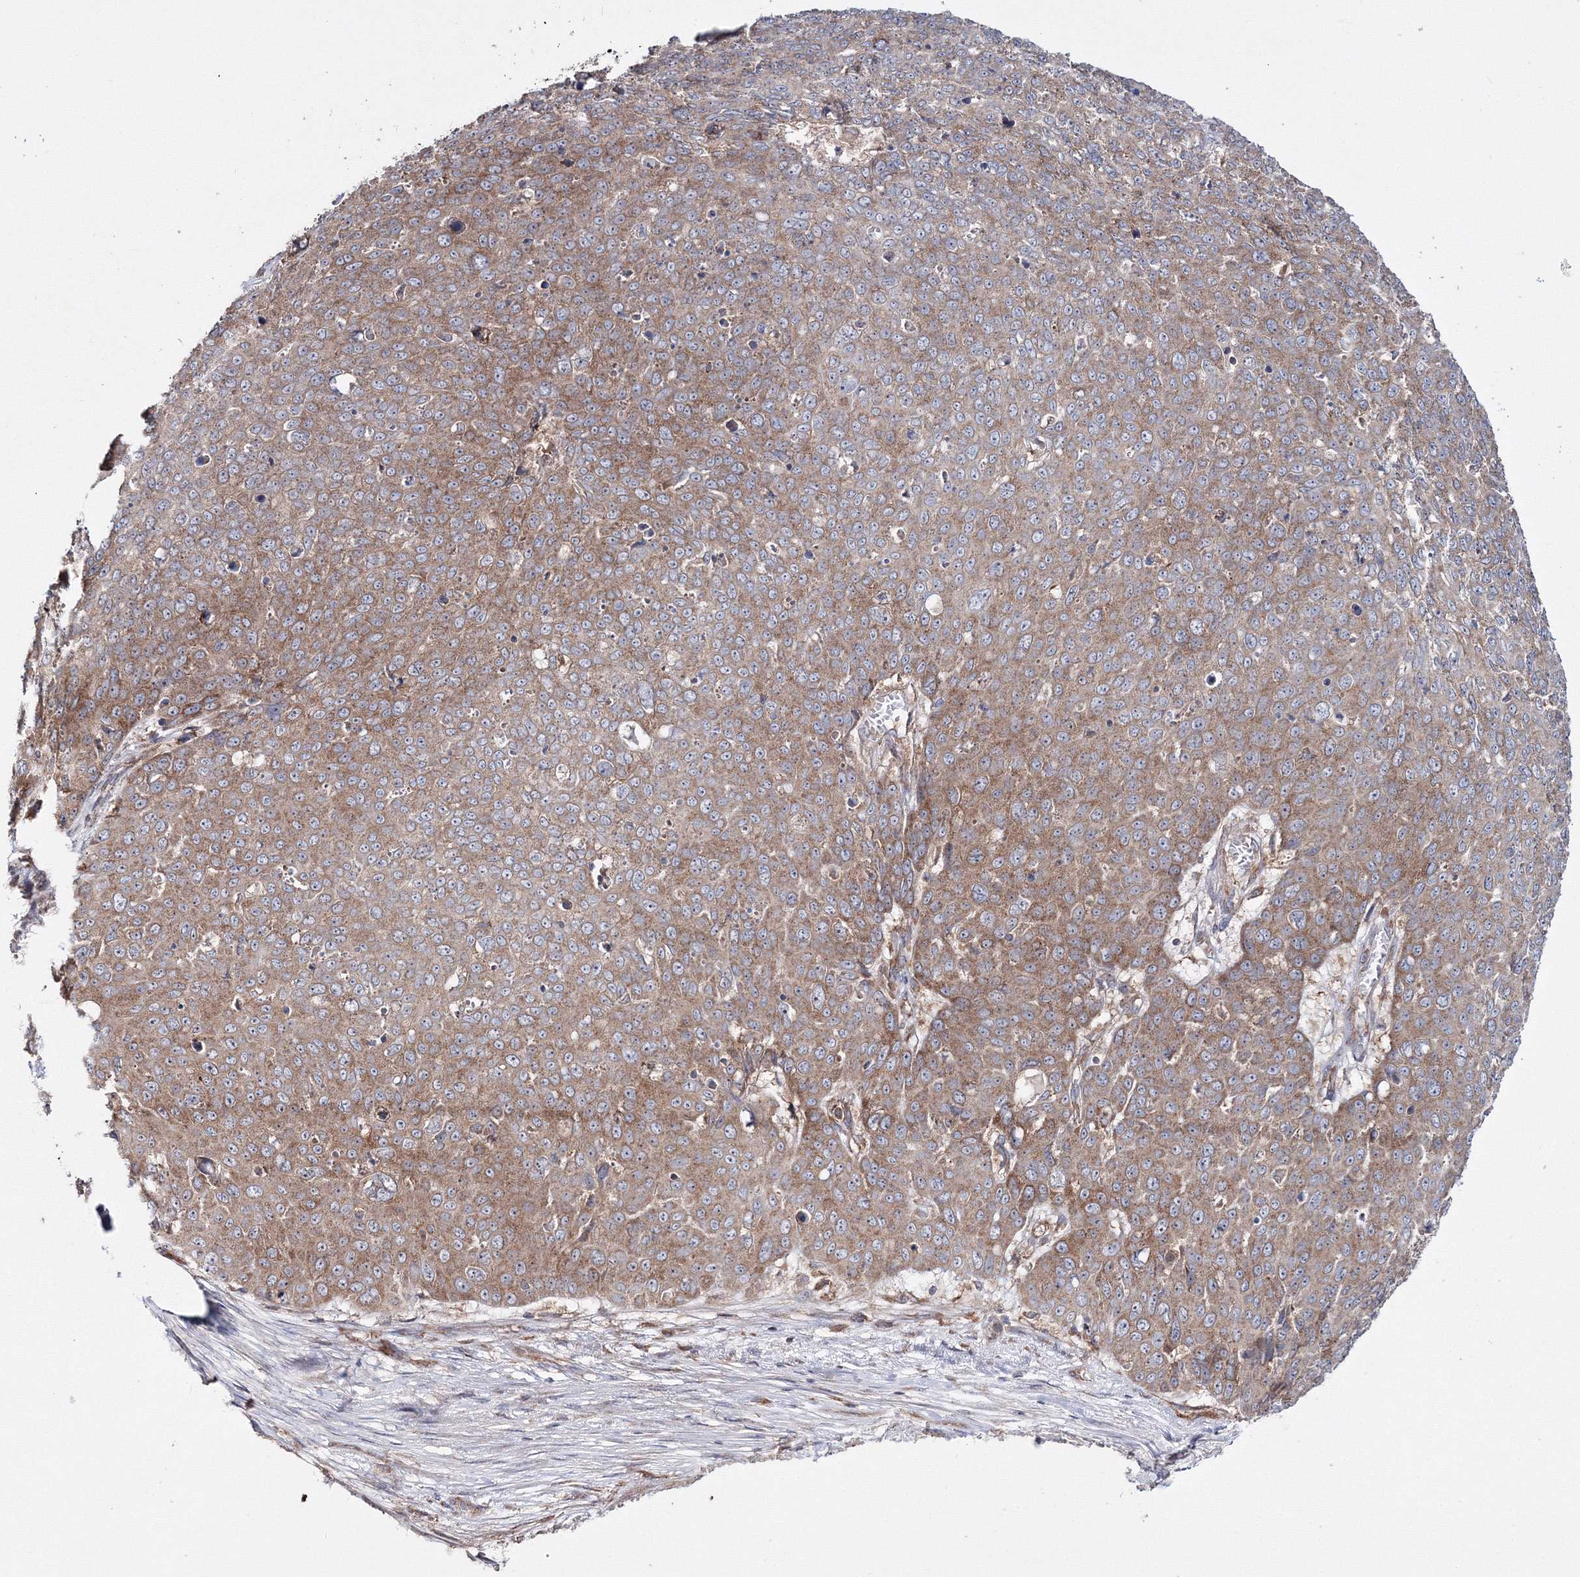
{"staining": {"intensity": "moderate", "quantity": ">75%", "location": "cytoplasmic/membranous"}, "tissue": "skin cancer", "cell_type": "Tumor cells", "image_type": "cancer", "snomed": [{"axis": "morphology", "description": "Squamous cell carcinoma, NOS"}, {"axis": "topography", "description": "Skin"}], "caption": "This image exhibits IHC staining of skin cancer, with medium moderate cytoplasmic/membranous staining in approximately >75% of tumor cells.", "gene": "PEX13", "patient": {"sex": "male", "age": 71}}